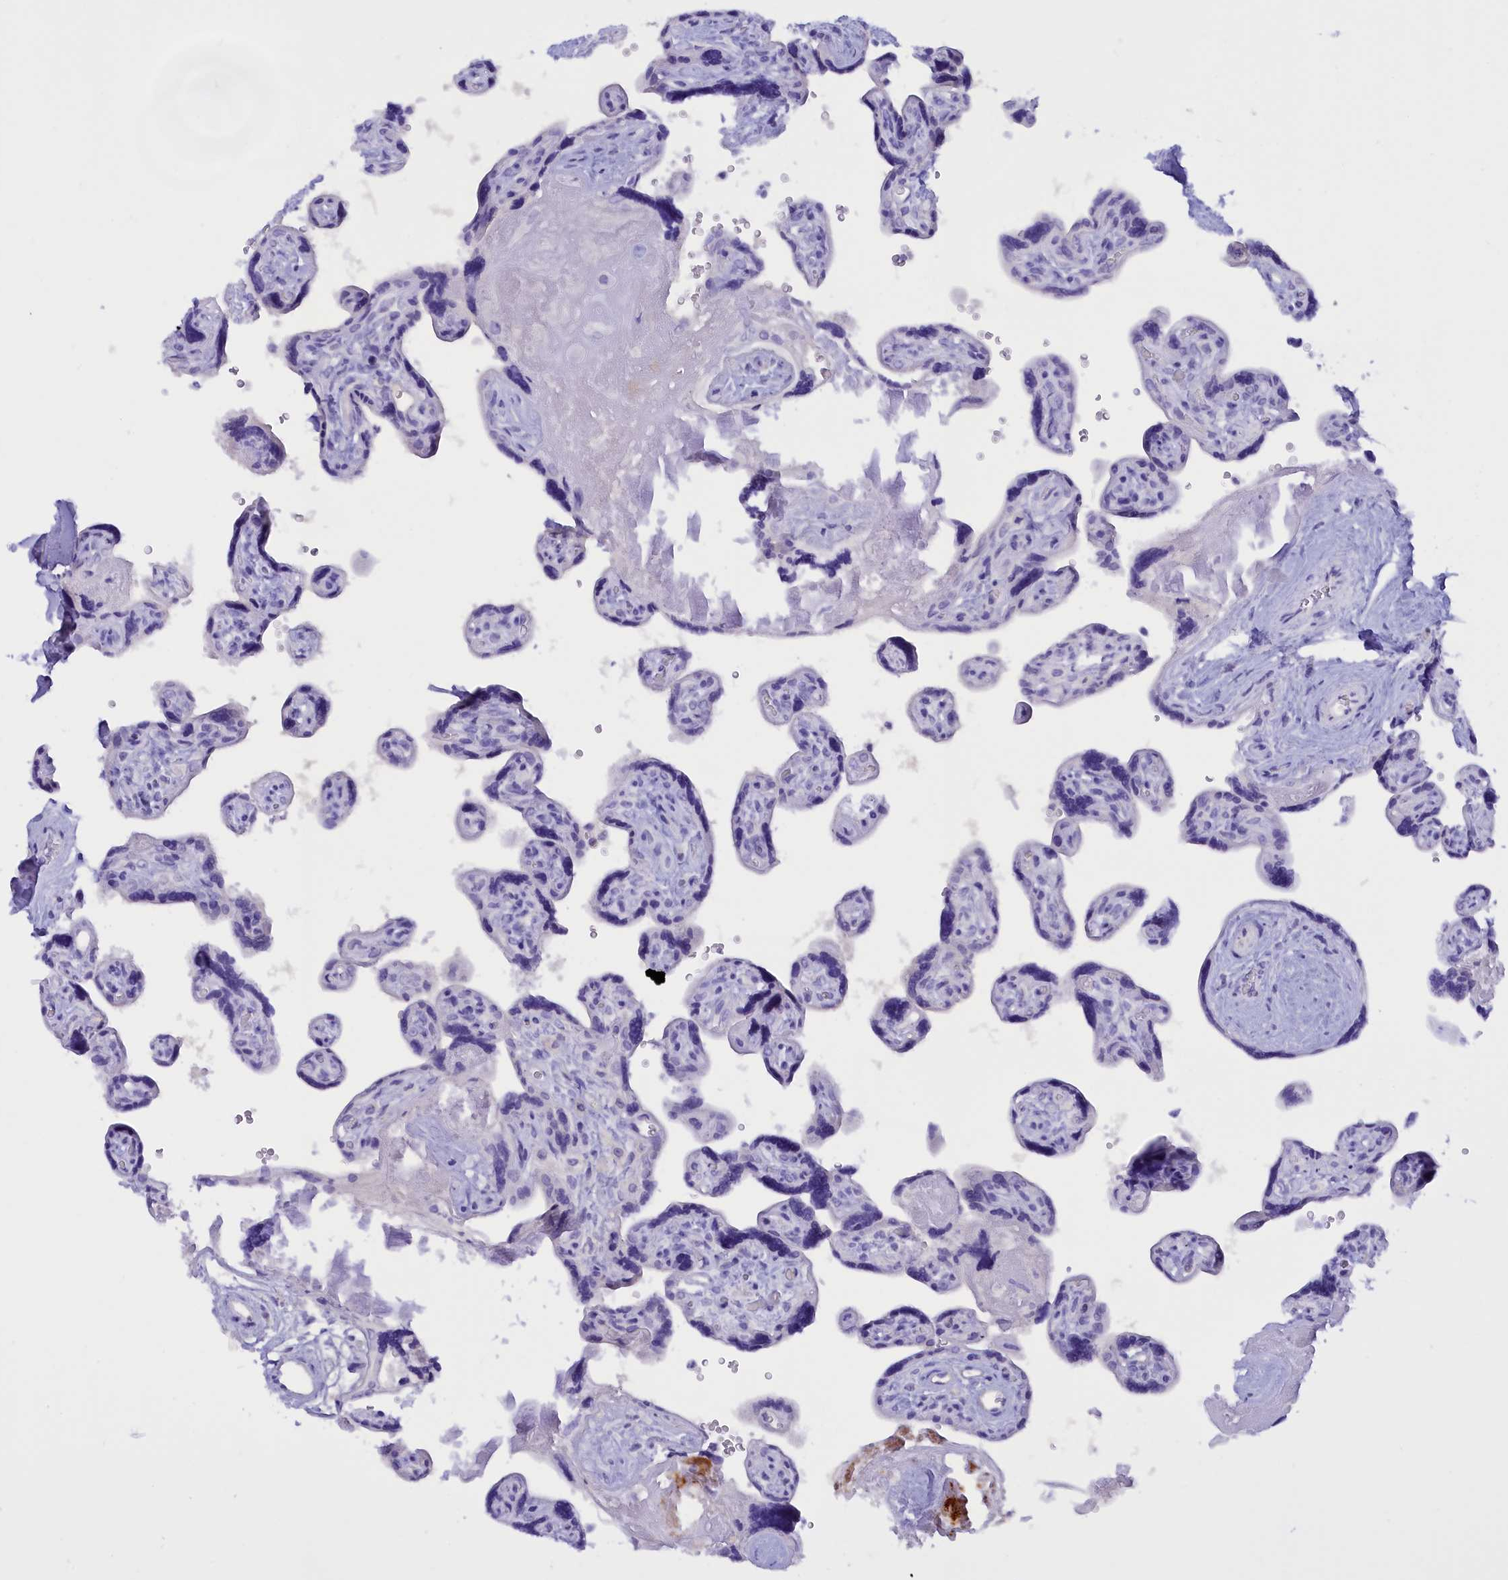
{"staining": {"intensity": "negative", "quantity": "none", "location": "none"}, "tissue": "placenta", "cell_type": "Decidual cells", "image_type": "normal", "snomed": [{"axis": "morphology", "description": "Normal tissue, NOS"}, {"axis": "topography", "description": "Placenta"}], "caption": "A histopathology image of human placenta is negative for staining in decidual cells. (DAB immunohistochemistry, high magnification).", "gene": "PROK2", "patient": {"sex": "female", "age": 39}}